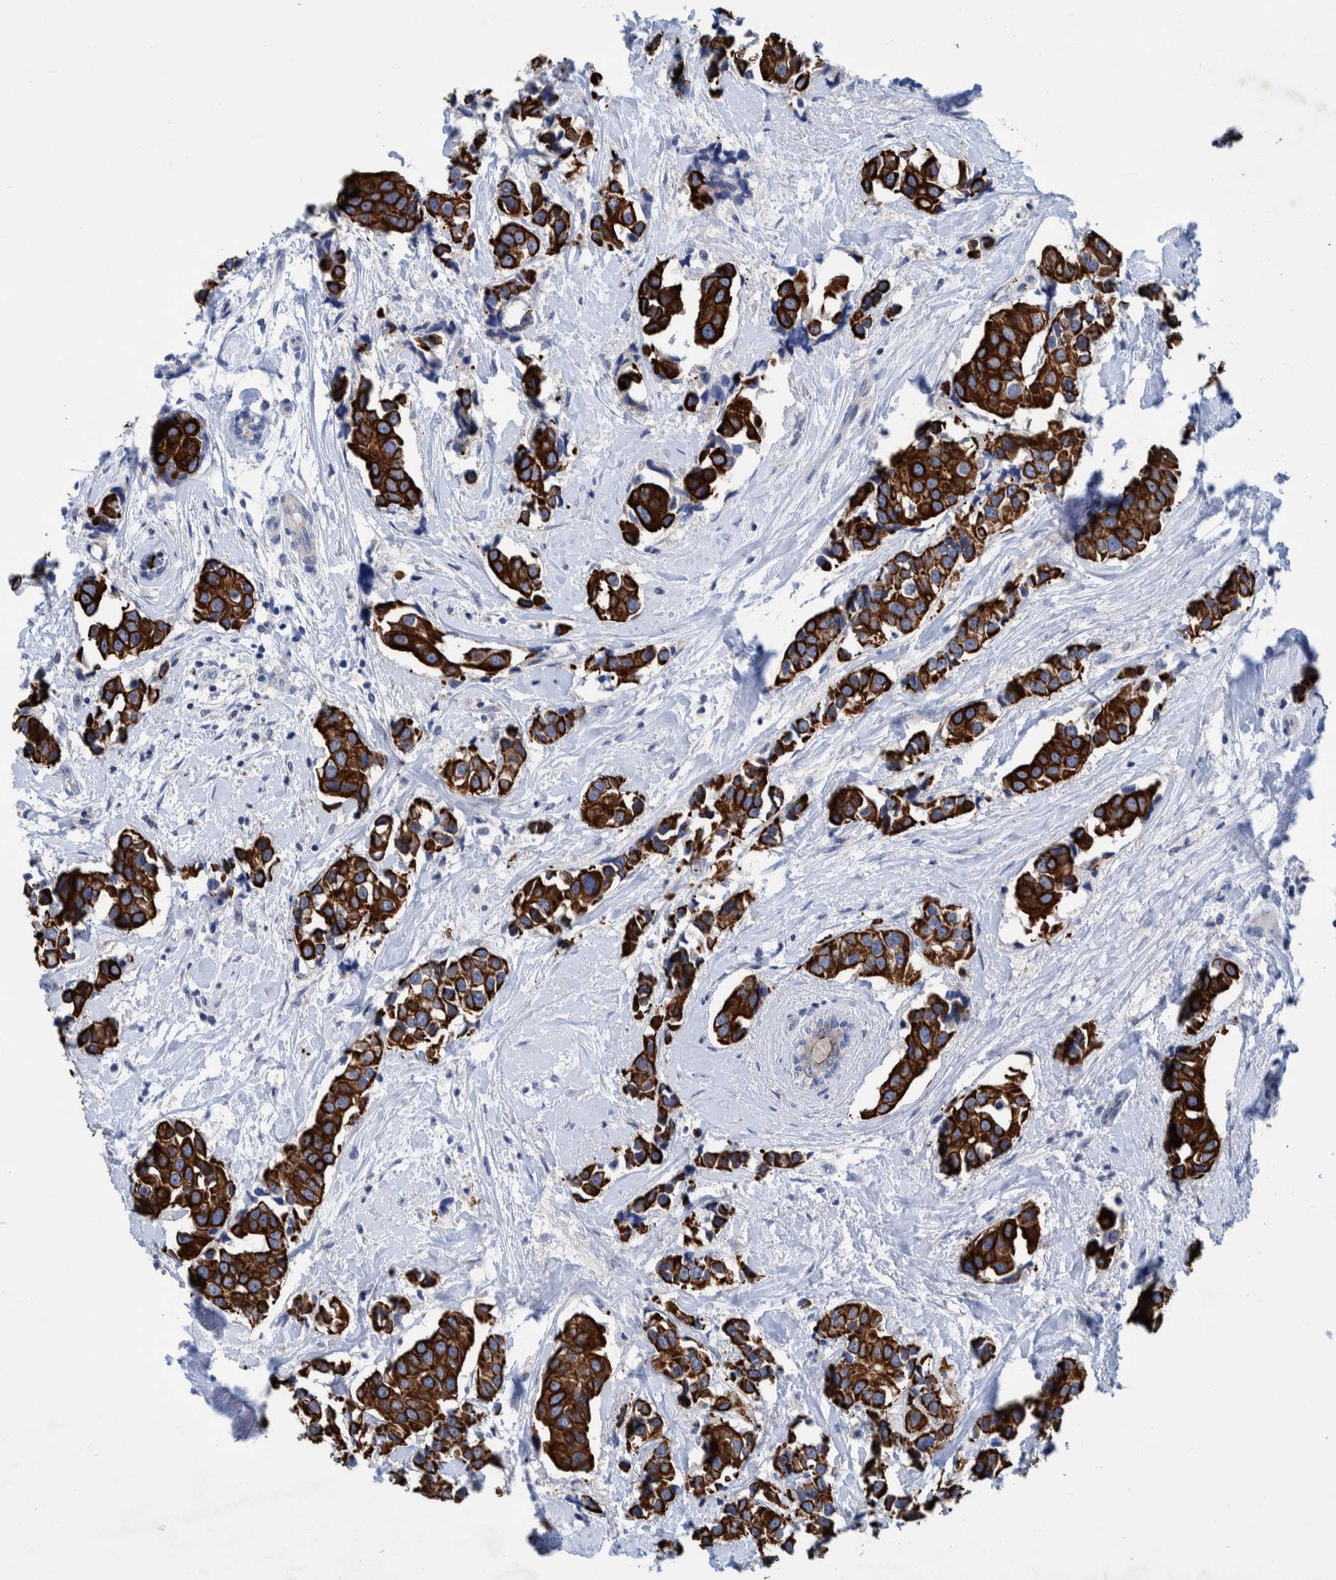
{"staining": {"intensity": "strong", "quantity": ">75%", "location": "cytoplasmic/membranous"}, "tissue": "breast cancer", "cell_type": "Tumor cells", "image_type": "cancer", "snomed": [{"axis": "morphology", "description": "Normal tissue, NOS"}, {"axis": "morphology", "description": "Duct carcinoma"}, {"axis": "topography", "description": "Breast"}], "caption": "Breast cancer (infiltrating ductal carcinoma) stained with a protein marker shows strong staining in tumor cells.", "gene": "MKS1", "patient": {"sex": "female", "age": 39}}